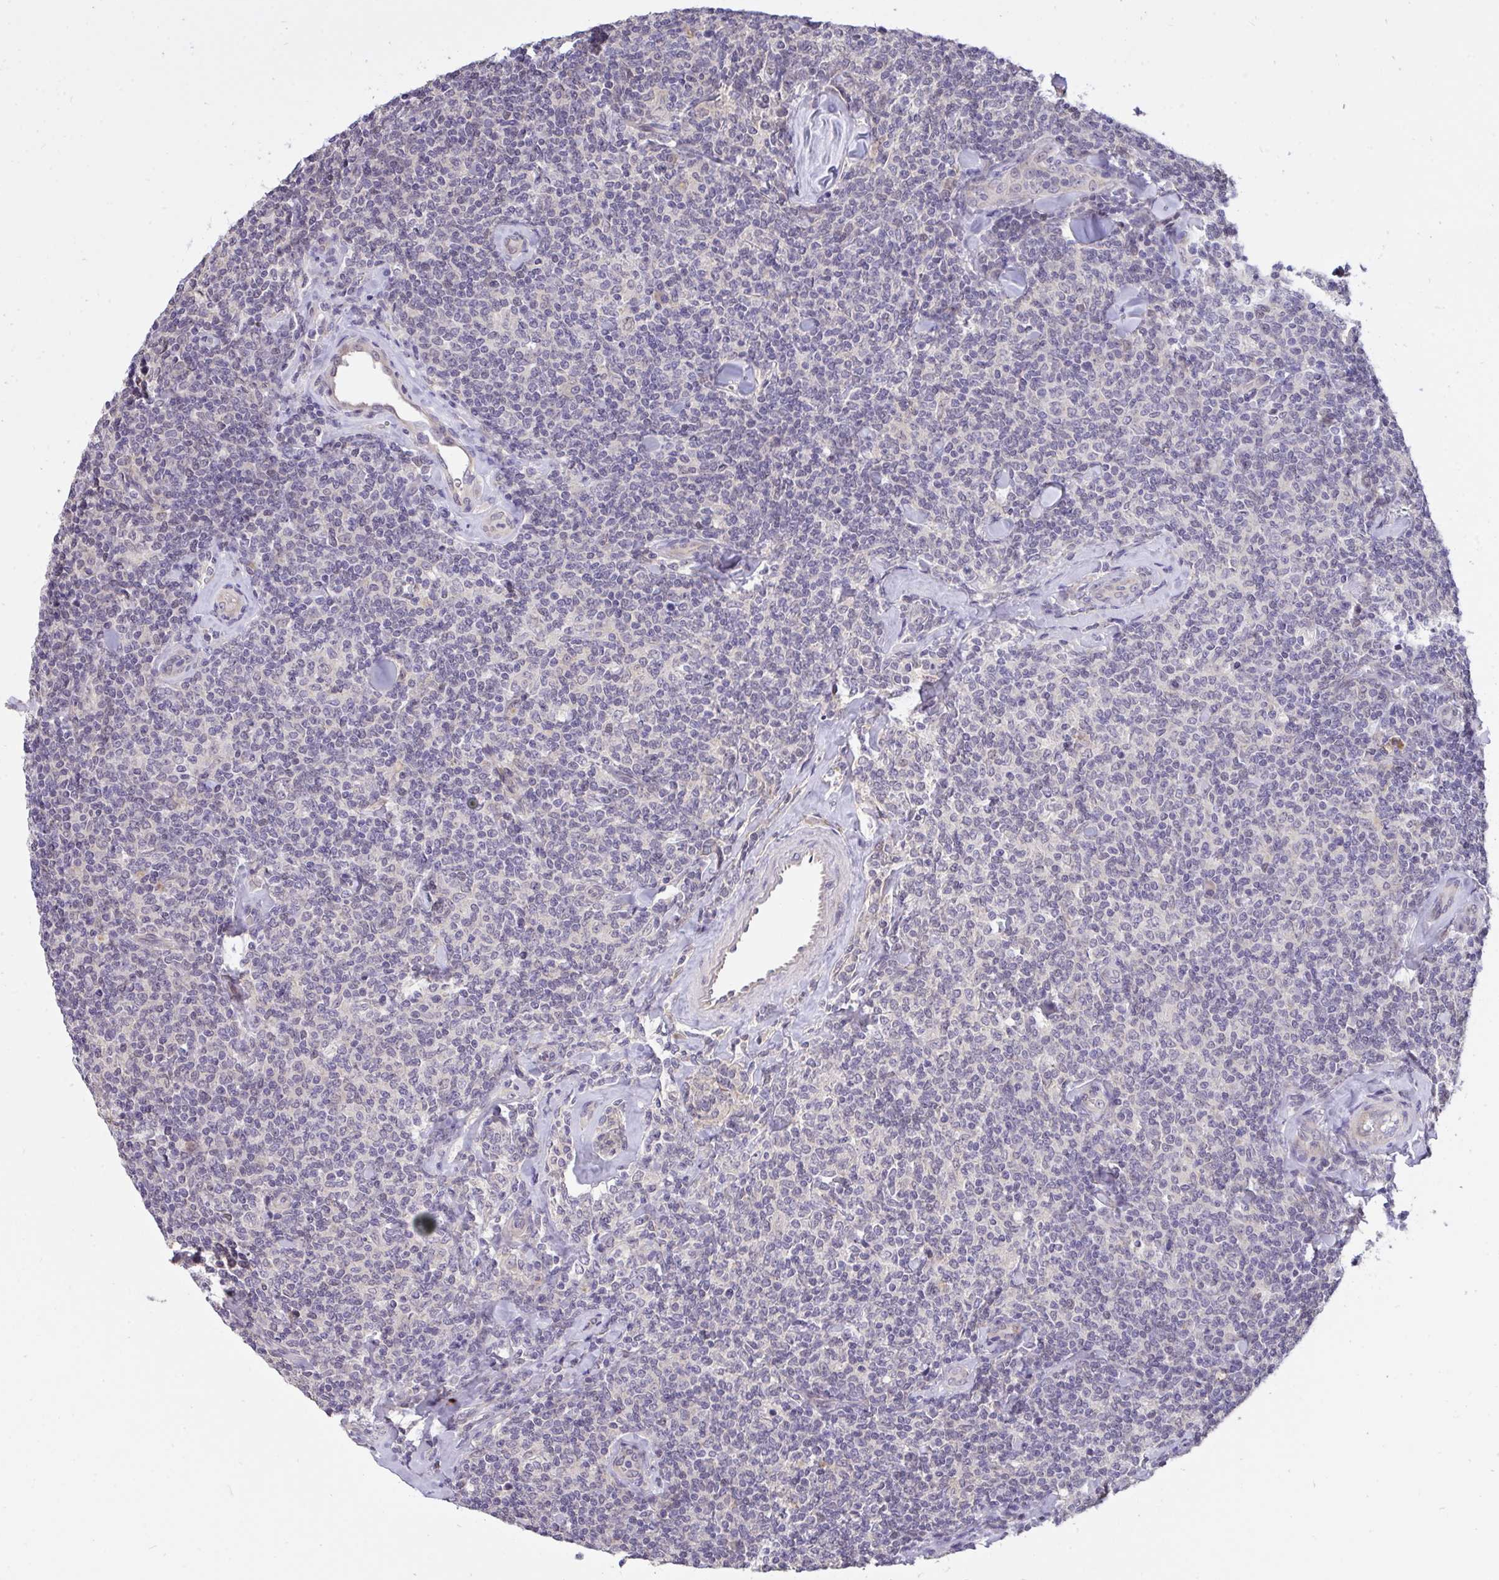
{"staining": {"intensity": "negative", "quantity": "none", "location": "none"}, "tissue": "lymphoma", "cell_type": "Tumor cells", "image_type": "cancer", "snomed": [{"axis": "morphology", "description": "Malignant lymphoma, non-Hodgkin's type, Low grade"}, {"axis": "topography", "description": "Lymph node"}], "caption": "Tumor cells are negative for brown protein staining in malignant lymphoma, non-Hodgkin's type (low-grade).", "gene": "C19orf54", "patient": {"sex": "female", "age": 56}}